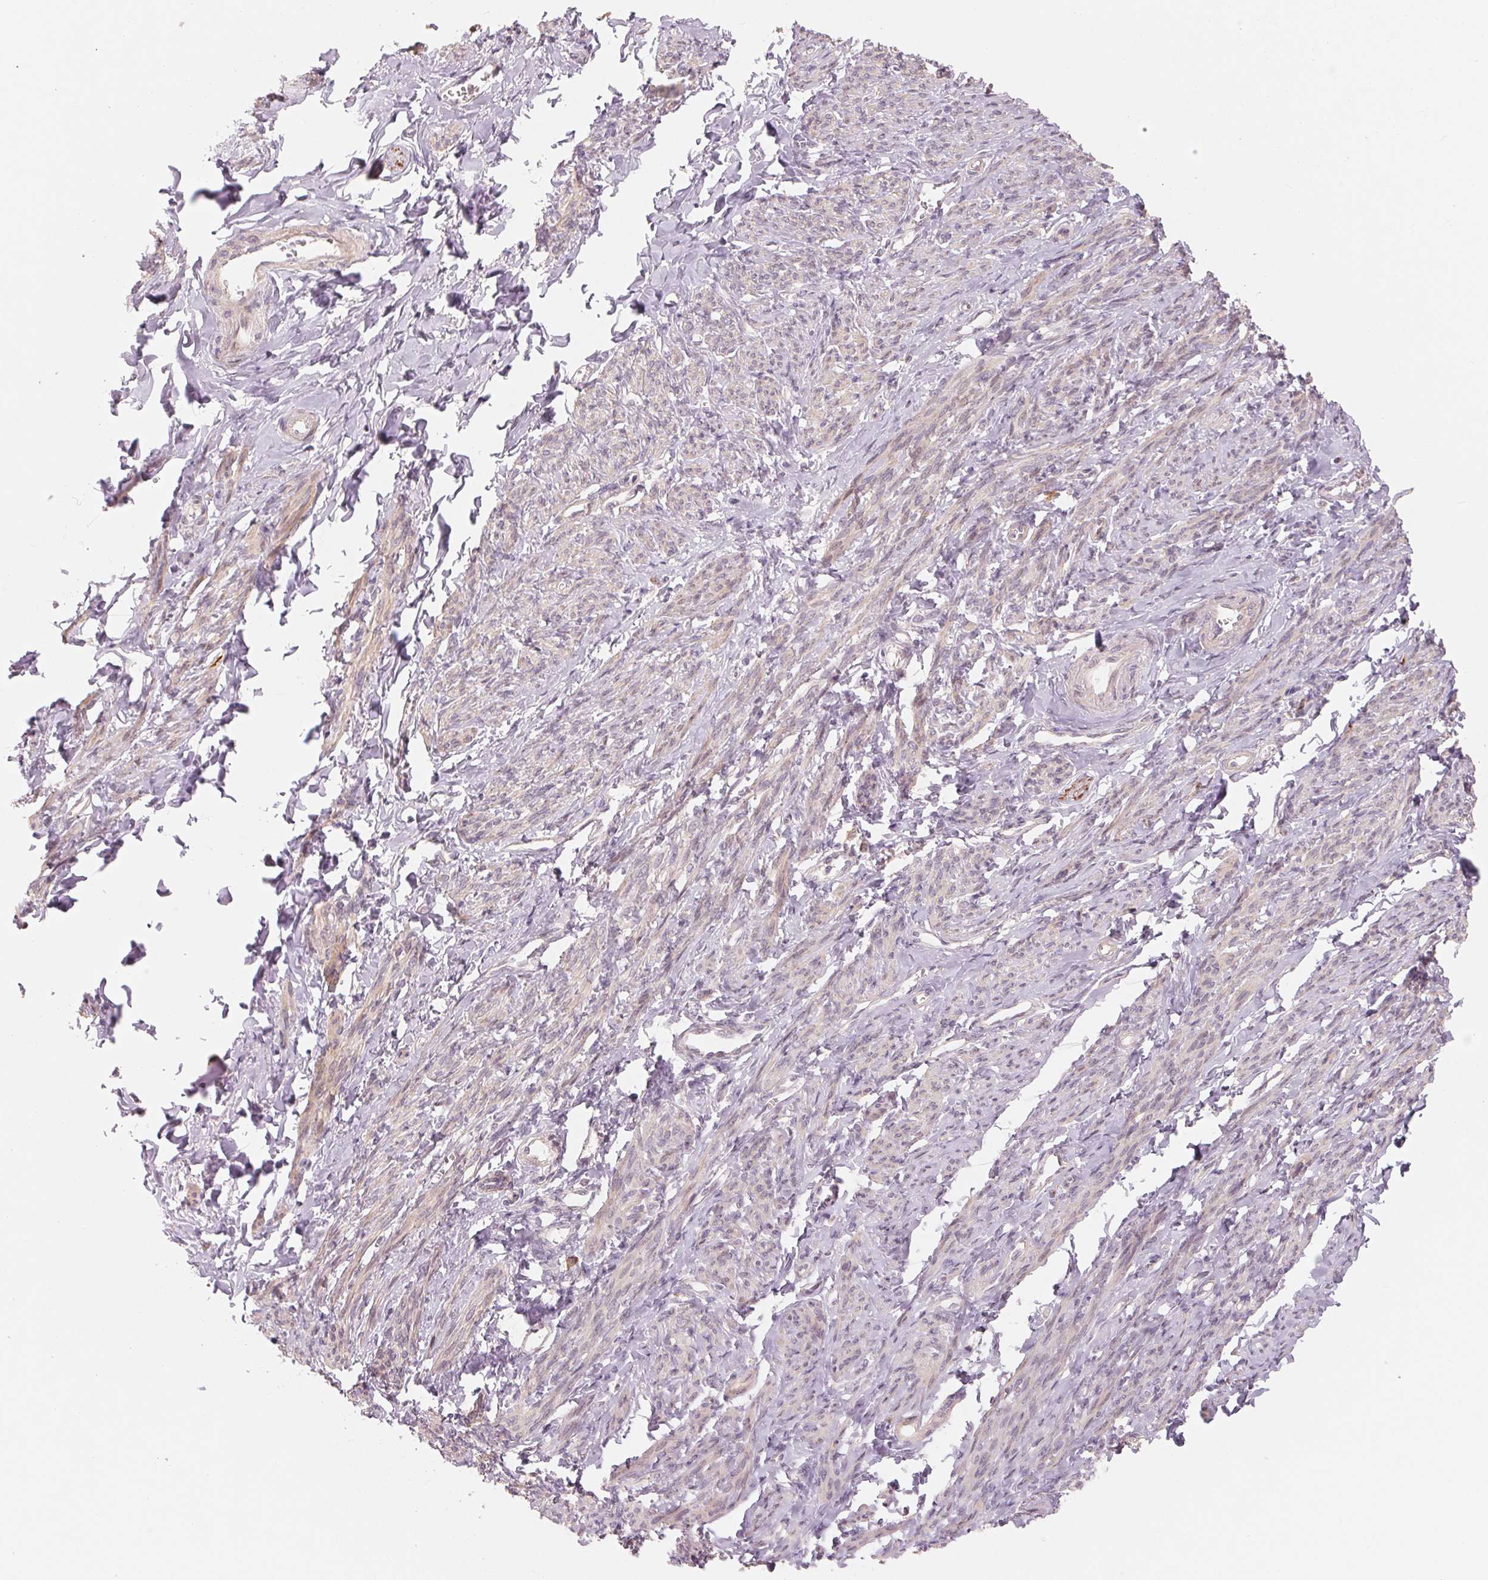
{"staining": {"intensity": "weak", "quantity": "25%-75%", "location": "cytoplasmic/membranous"}, "tissue": "smooth muscle", "cell_type": "Smooth muscle cells", "image_type": "normal", "snomed": [{"axis": "morphology", "description": "Normal tissue, NOS"}, {"axis": "topography", "description": "Smooth muscle"}], "caption": "Immunohistochemistry (IHC) photomicrograph of normal smooth muscle: human smooth muscle stained using immunohistochemistry (IHC) displays low levels of weak protein expression localized specifically in the cytoplasmic/membranous of smooth muscle cells, appearing as a cytoplasmic/membranous brown color.", "gene": "DENND2C", "patient": {"sex": "female", "age": 65}}